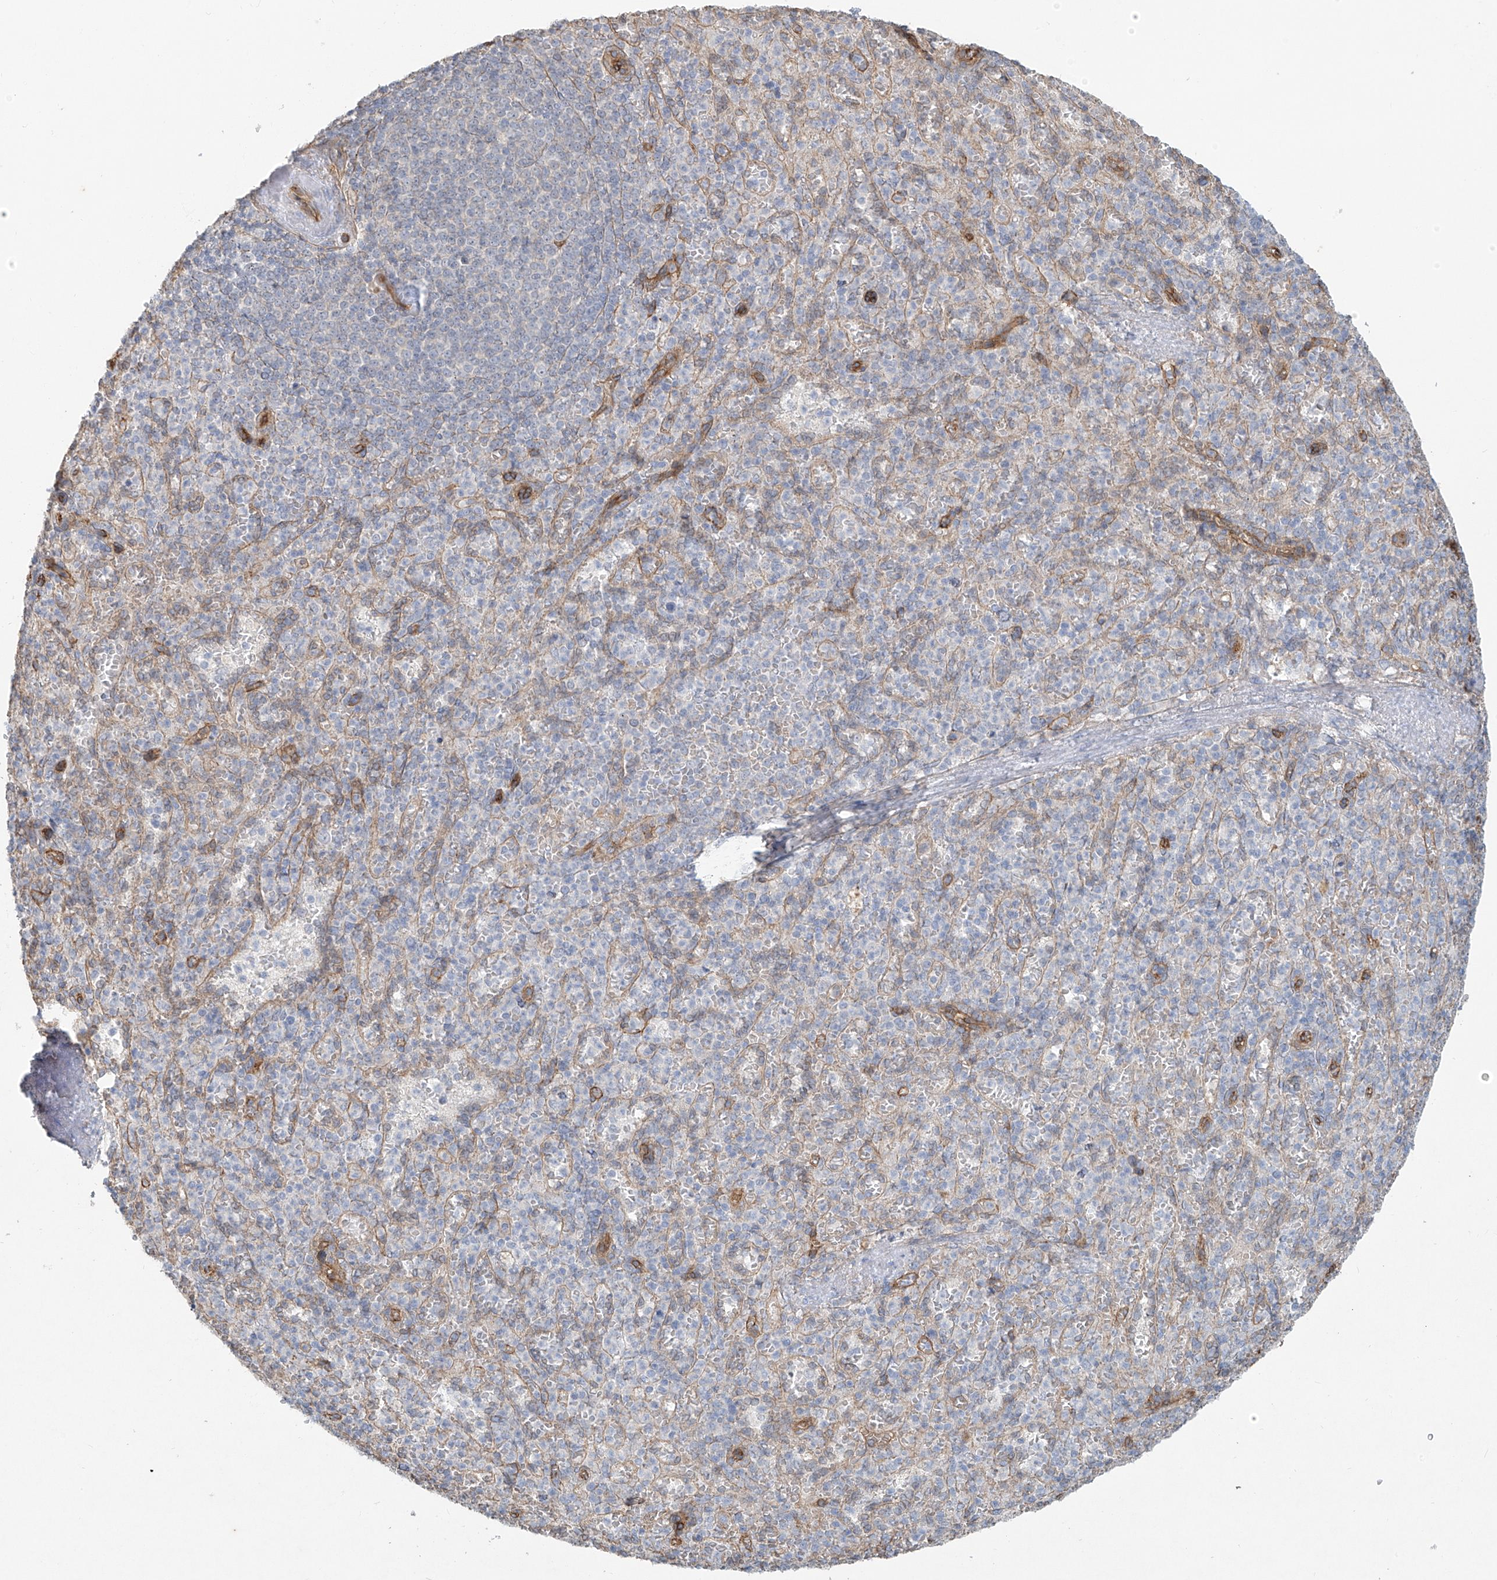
{"staining": {"intensity": "negative", "quantity": "none", "location": "none"}, "tissue": "spleen", "cell_type": "Cells in red pulp", "image_type": "normal", "snomed": [{"axis": "morphology", "description": "Normal tissue, NOS"}, {"axis": "topography", "description": "Spleen"}], "caption": "An immunohistochemistry (IHC) micrograph of benign spleen is shown. There is no staining in cells in red pulp of spleen. (Stains: DAB (3,3'-diaminobenzidine) immunohistochemistry (IHC) with hematoxylin counter stain, Microscopy: brightfield microscopy at high magnification).", "gene": "TUBE1", "patient": {"sex": "female", "age": 74}}